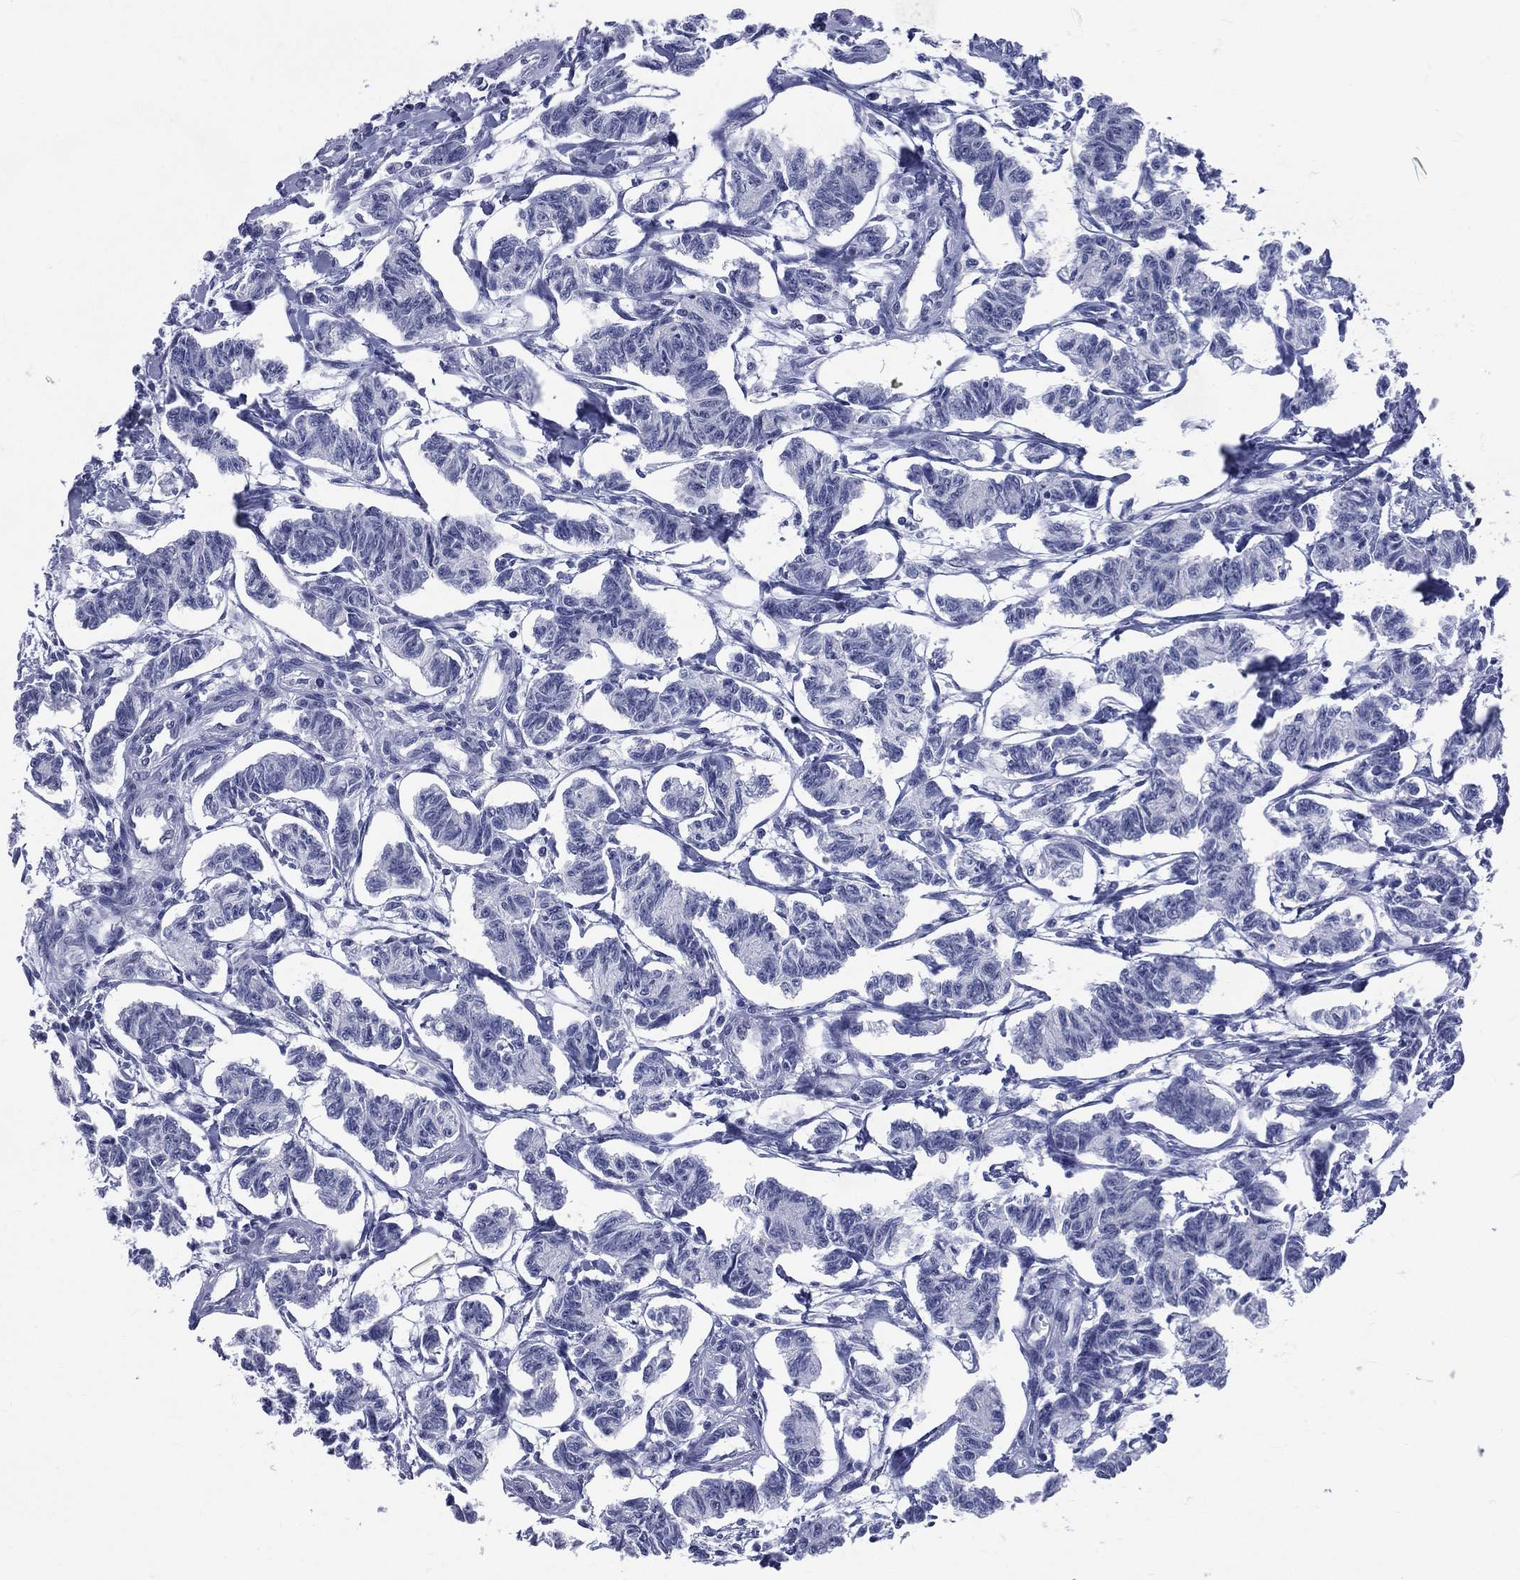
{"staining": {"intensity": "negative", "quantity": "none", "location": "none"}, "tissue": "carcinoid", "cell_type": "Tumor cells", "image_type": "cancer", "snomed": [{"axis": "morphology", "description": "Carcinoid, malignant, NOS"}, {"axis": "topography", "description": "Kidney"}], "caption": "Human malignant carcinoid stained for a protein using immunohistochemistry (IHC) exhibits no expression in tumor cells.", "gene": "MLLT10", "patient": {"sex": "female", "age": 41}}